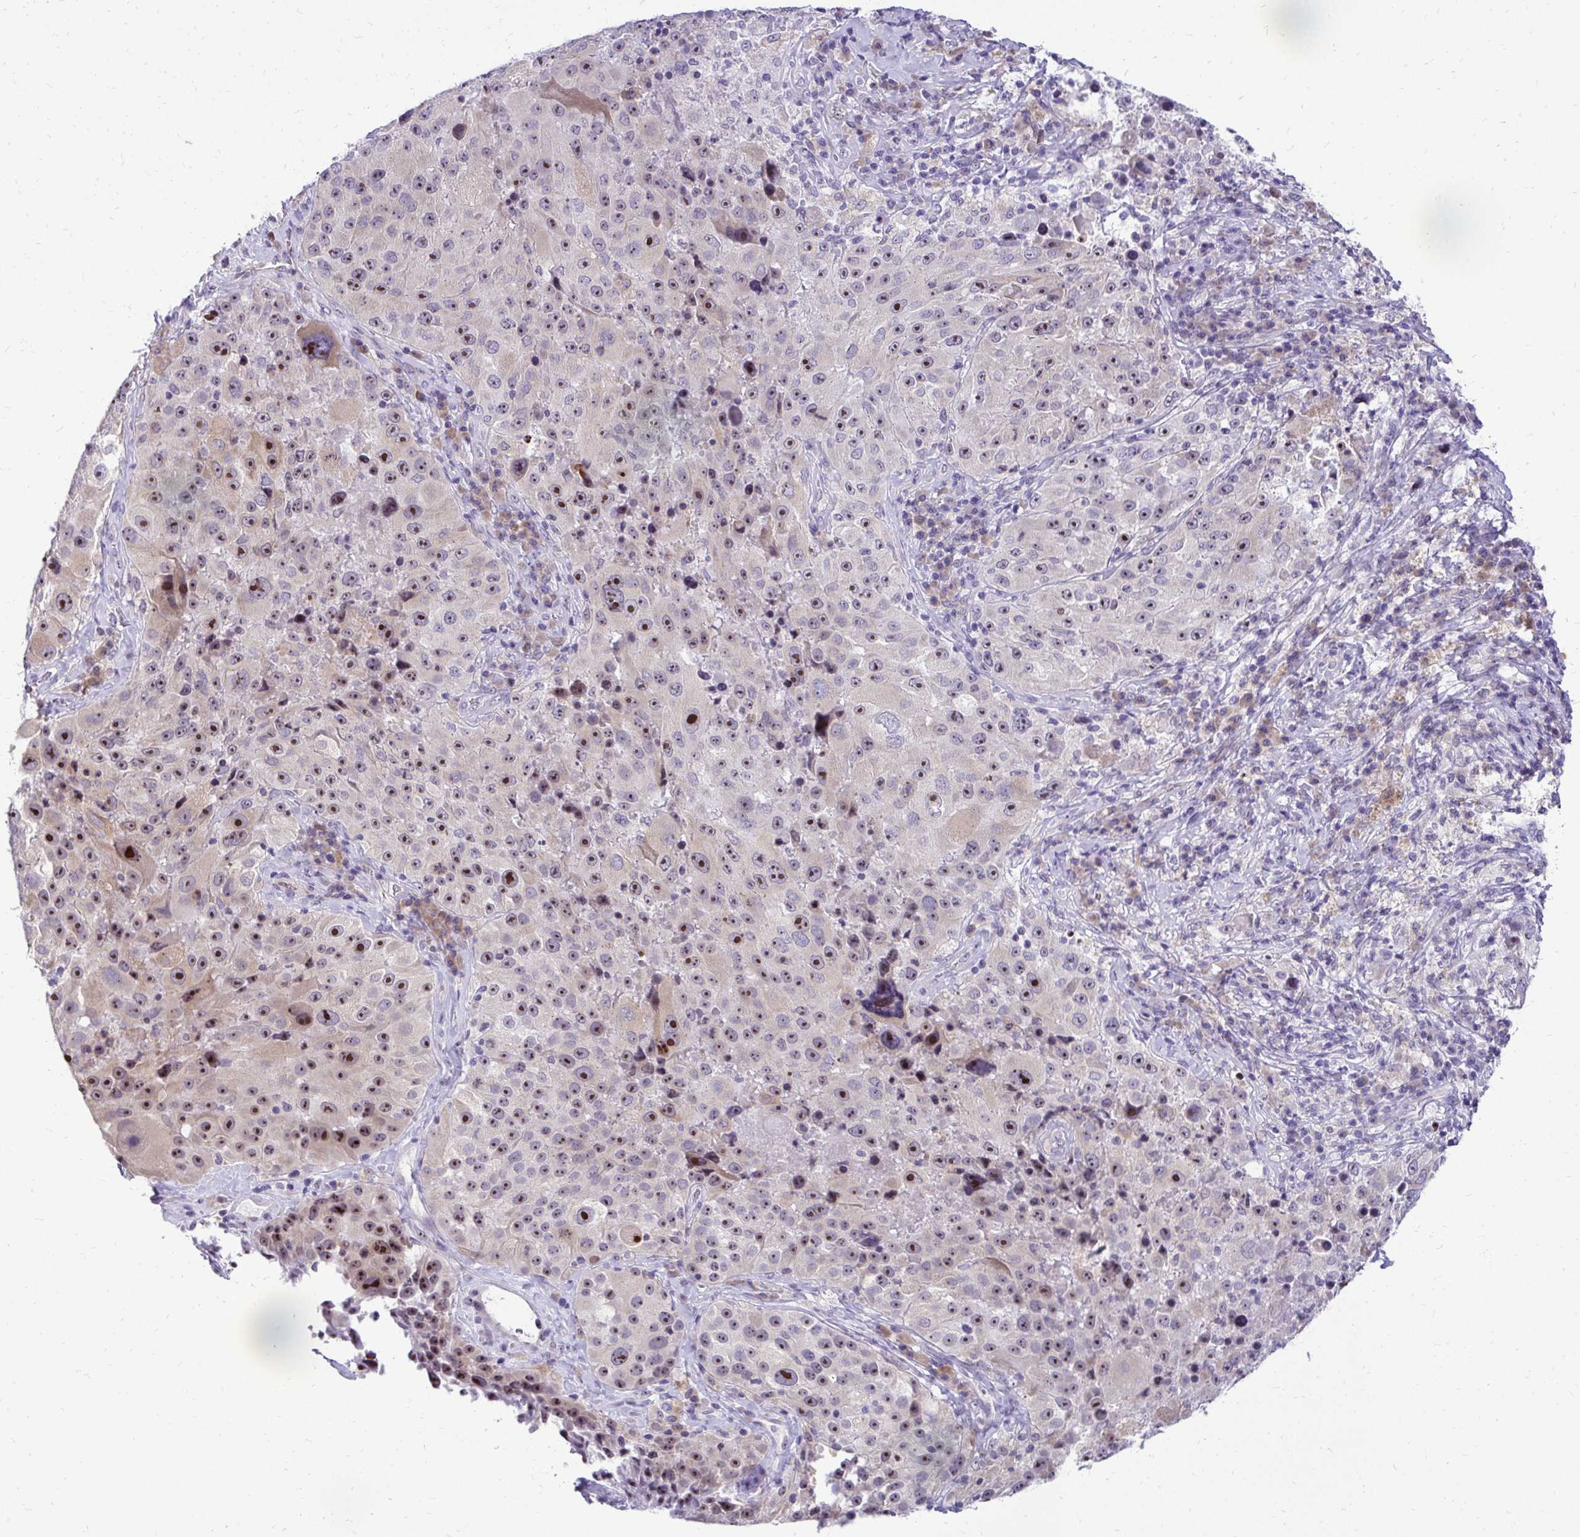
{"staining": {"intensity": "strong", "quantity": ">75%", "location": "nuclear"}, "tissue": "melanoma", "cell_type": "Tumor cells", "image_type": "cancer", "snomed": [{"axis": "morphology", "description": "Malignant melanoma, Metastatic site"}, {"axis": "topography", "description": "Lymph node"}], "caption": "Malignant melanoma (metastatic site) was stained to show a protein in brown. There is high levels of strong nuclear staining in approximately >75% of tumor cells.", "gene": "NIFK", "patient": {"sex": "male", "age": 62}}